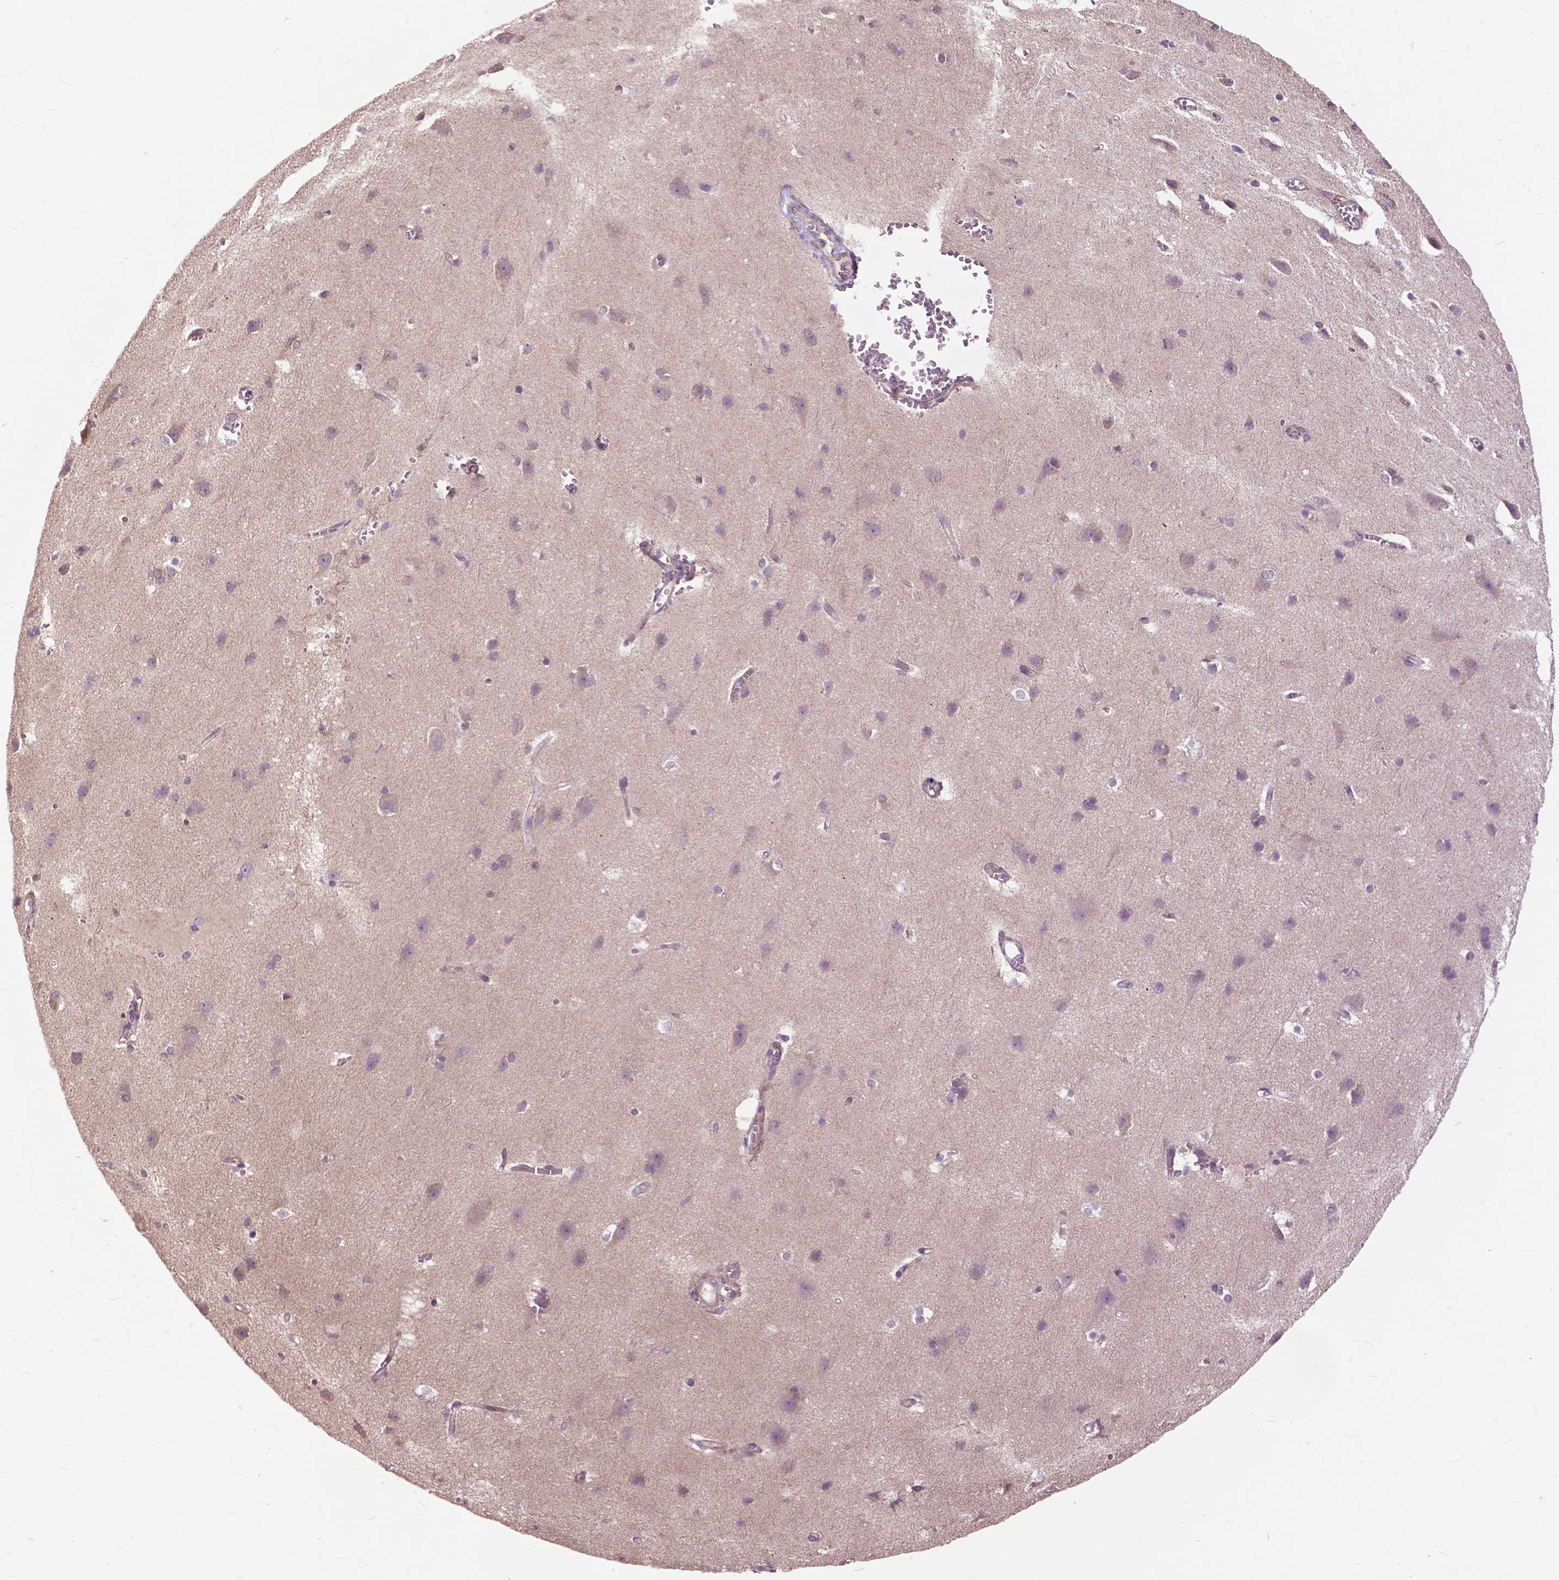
{"staining": {"intensity": "weak", "quantity": "25%-75%", "location": "cytoplasmic/membranous"}, "tissue": "cerebral cortex", "cell_type": "Endothelial cells", "image_type": "normal", "snomed": [{"axis": "morphology", "description": "Normal tissue, NOS"}, {"axis": "topography", "description": "Cerebral cortex"}], "caption": "The immunohistochemical stain highlights weak cytoplasmic/membranous staining in endothelial cells of unremarkable cerebral cortex.", "gene": "ARAF", "patient": {"sex": "male", "age": 37}}